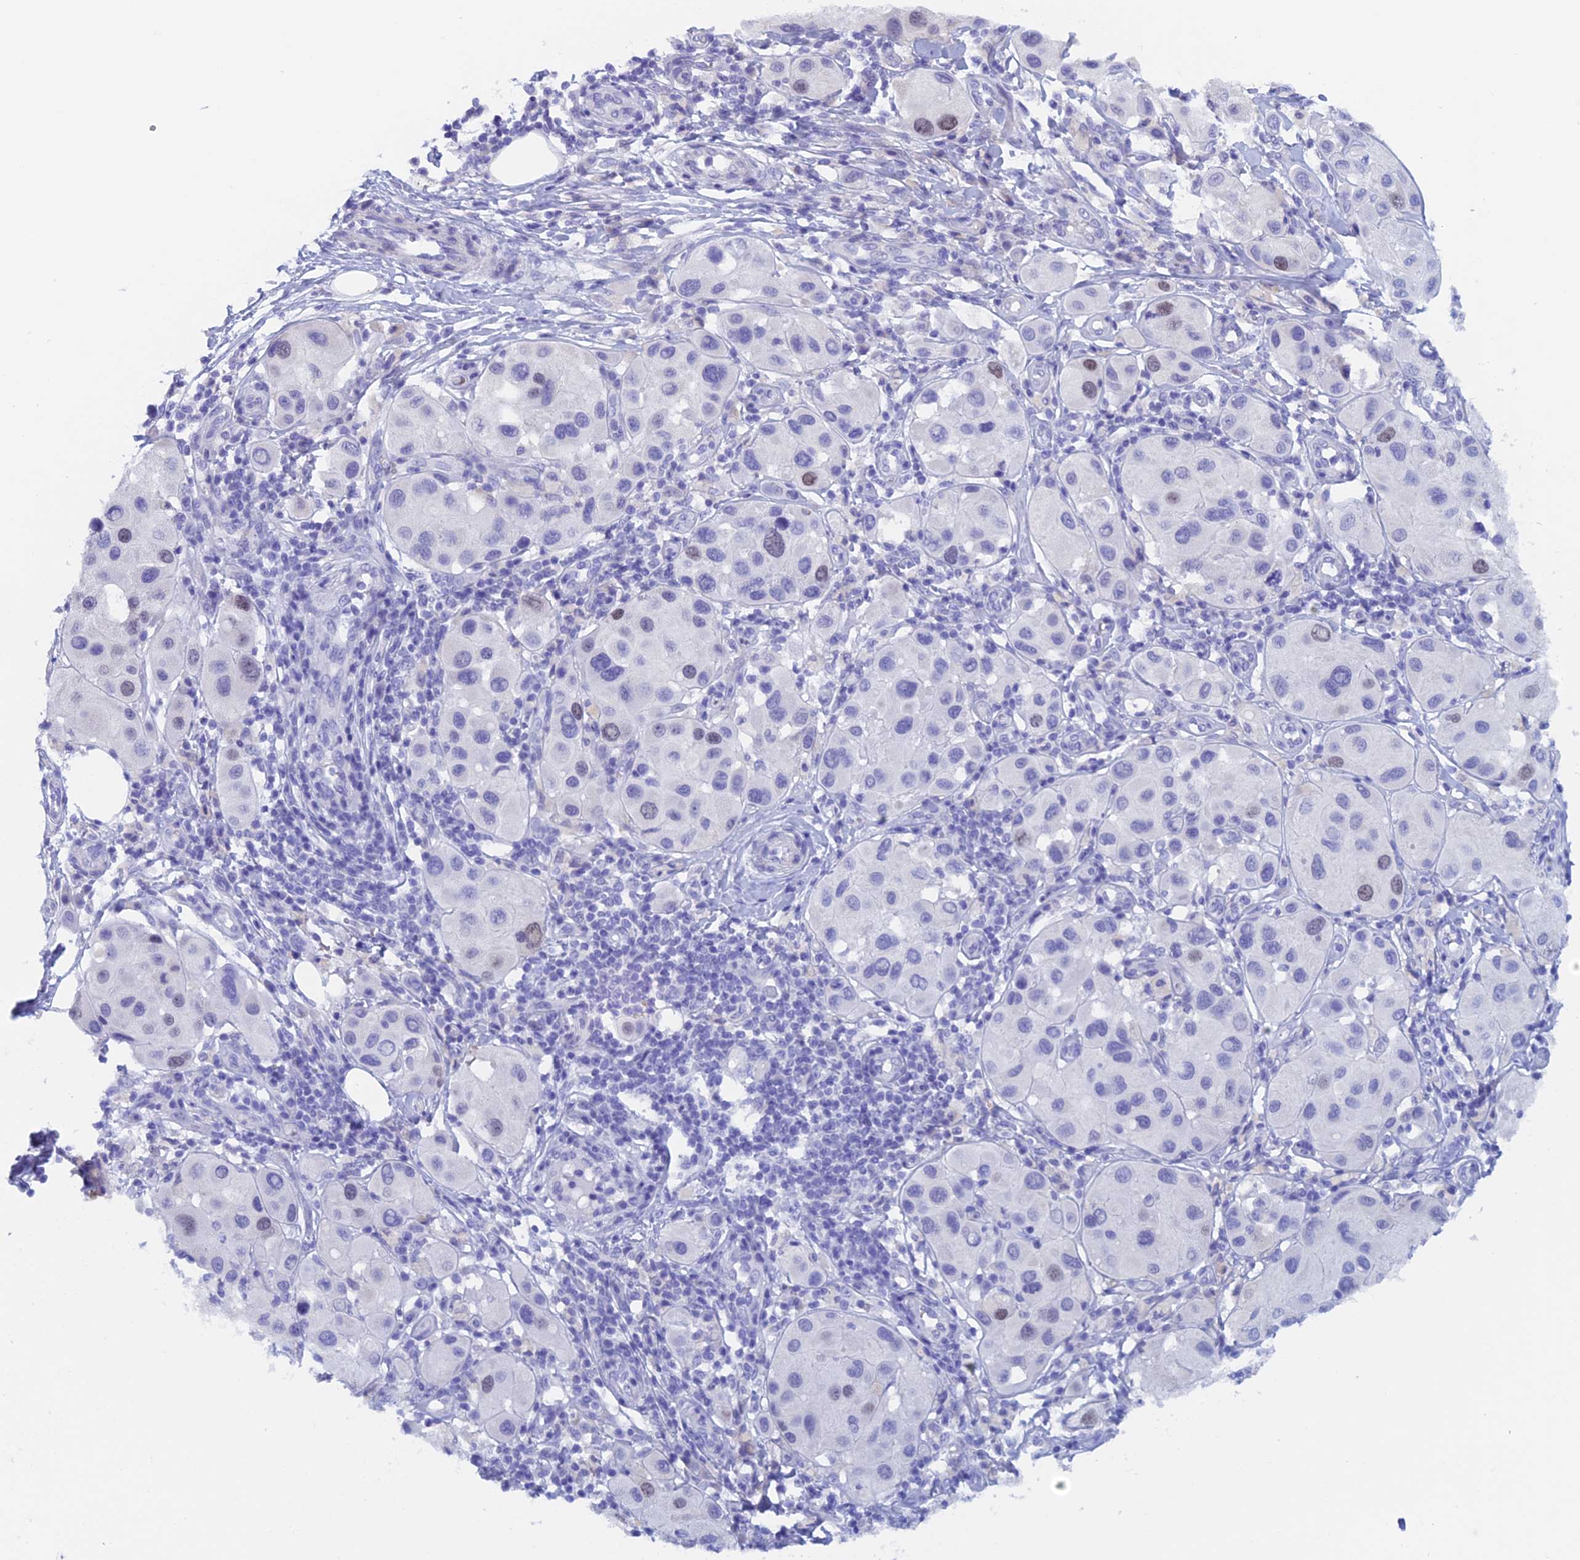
{"staining": {"intensity": "weak", "quantity": "<25%", "location": "nuclear"}, "tissue": "melanoma", "cell_type": "Tumor cells", "image_type": "cancer", "snomed": [{"axis": "morphology", "description": "Malignant melanoma, Metastatic site"}, {"axis": "topography", "description": "Skin"}], "caption": "Photomicrograph shows no significant protein staining in tumor cells of melanoma.", "gene": "PSMC3IP", "patient": {"sex": "male", "age": 41}}